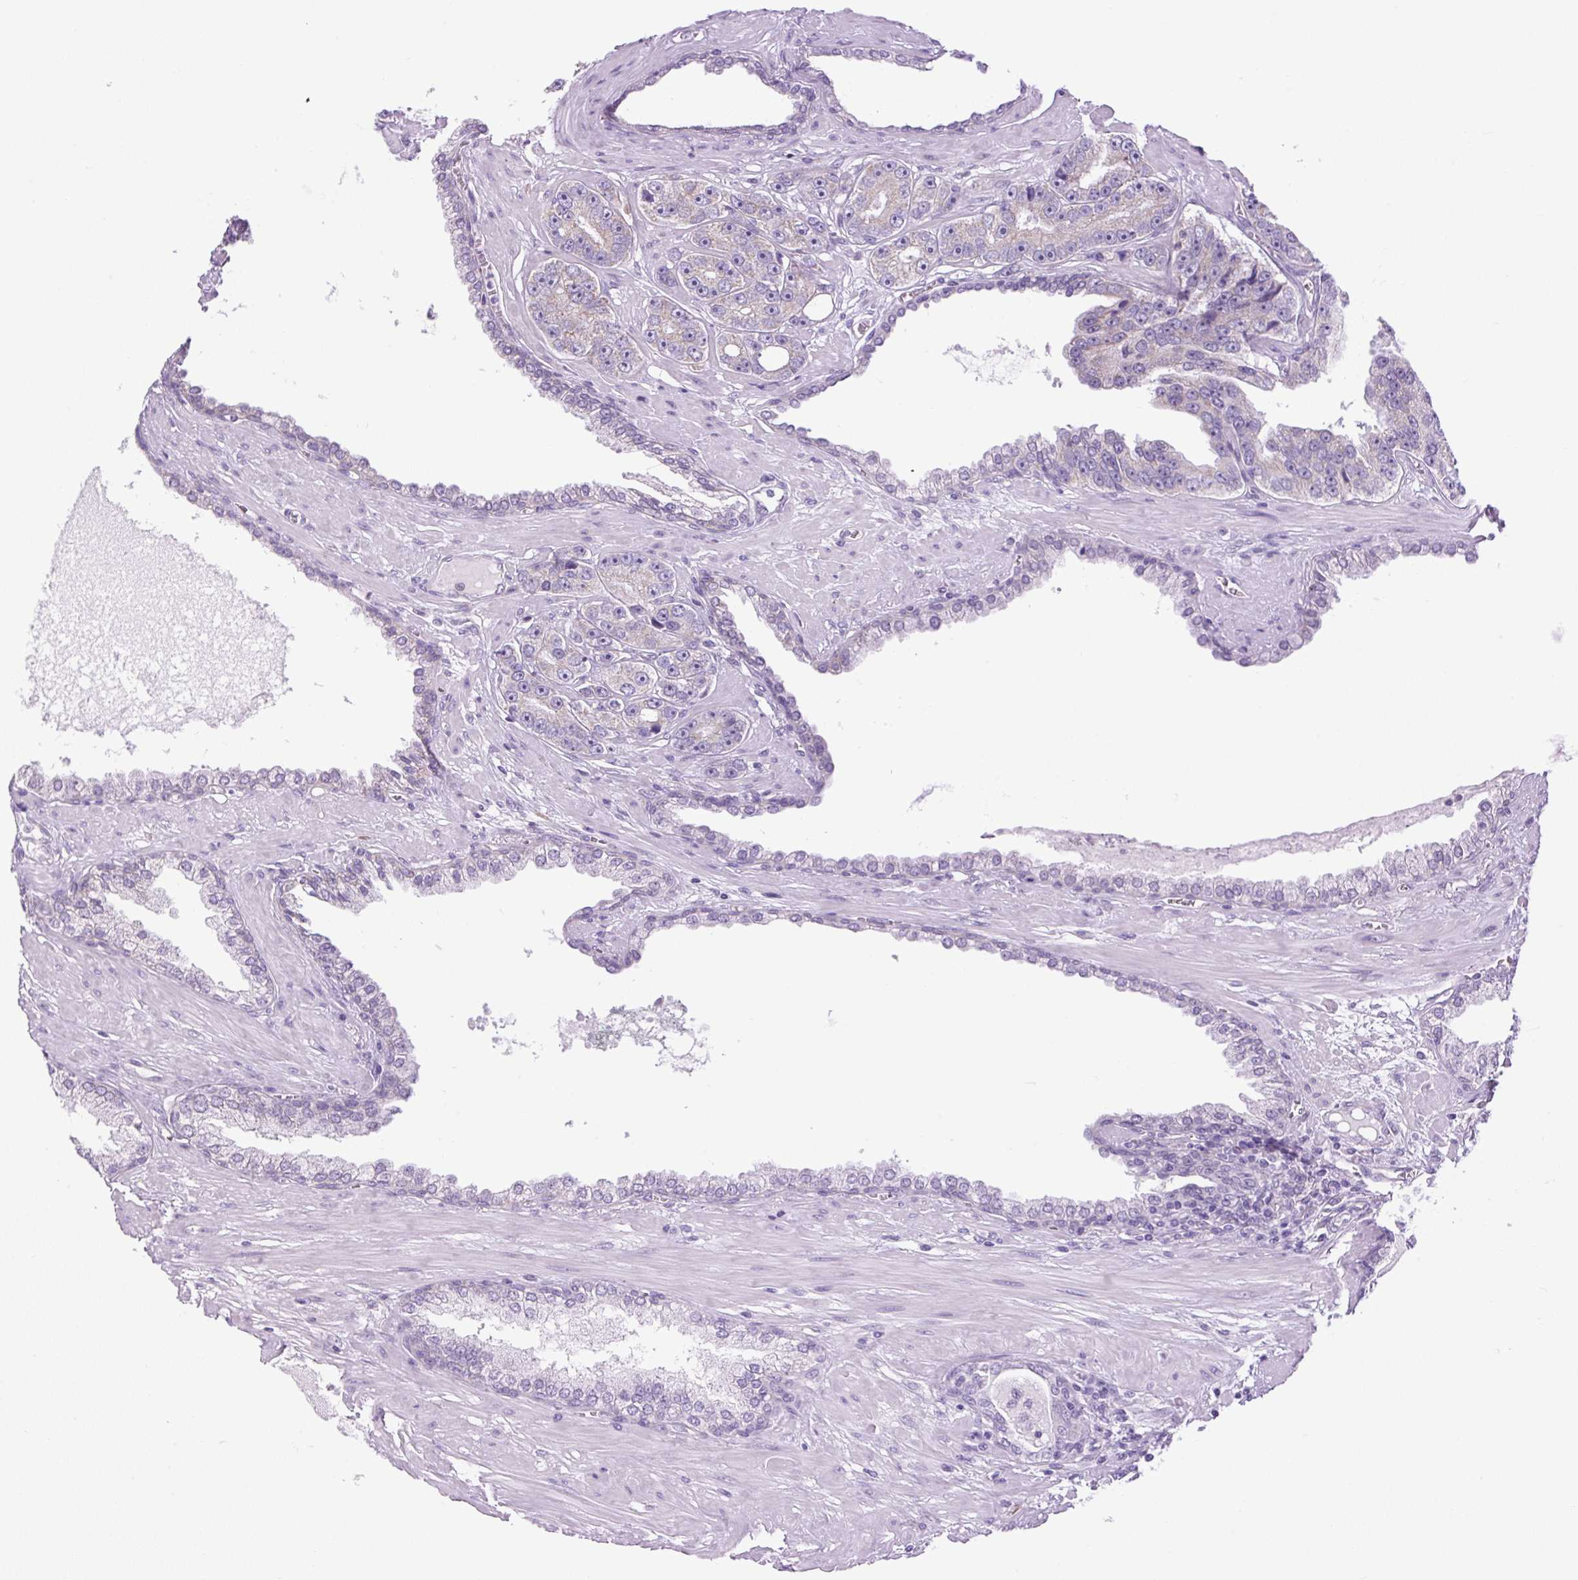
{"staining": {"intensity": "negative", "quantity": "none", "location": "none"}, "tissue": "prostate cancer", "cell_type": "Tumor cells", "image_type": "cancer", "snomed": [{"axis": "morphology", "description": "Adenocarcinoma, High grade"}, {"axis": "topography", "description": "Prostate"}], "caption": "This is an immunohistochemistry (IHC) micrograph of high-grade adenocarcinoma (prostate). There is no positivity in tumor cells.", "gene": "SCO2", "patient": {"sex": "male", "age": 71}}